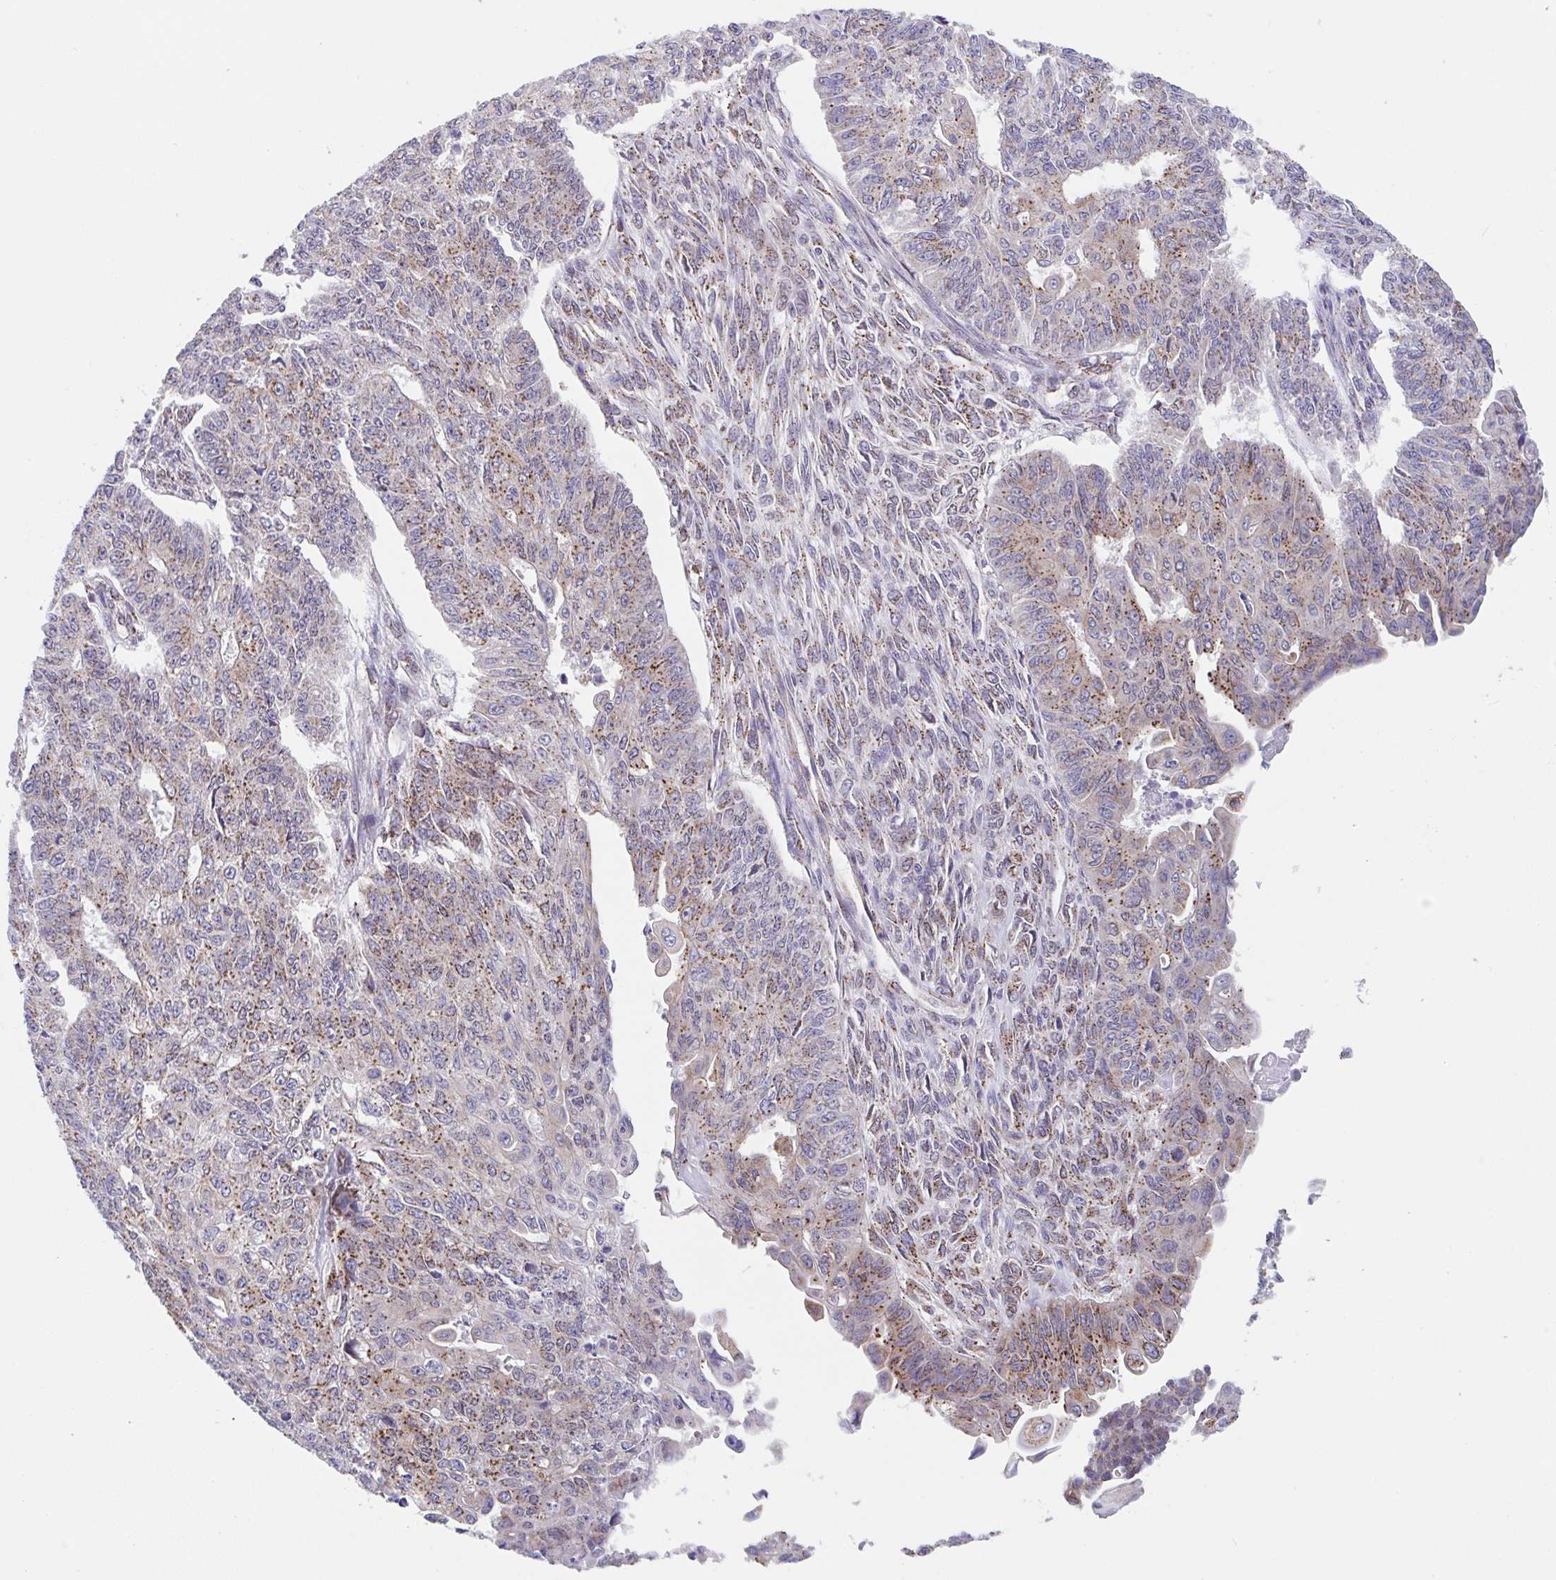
{"staining": {"intensity": "moderate", "quantity": "25%-75%", "location": "cytoplasmic/membranous"}, "tissue": "endometrial cancer", "cell_type": "Tumor cells", "image_type": "cancer", "snomed": [{"axis": "morphology", "description": "Adenocarcinoma, NOS"}, {"axis": "topography", "description": "Endometrium"}], "caption": "Endometrial cancer (adenocarcinoma) was stained to show a protein in brown. There is medium levels of moderate cytoplasmic/membranous positivity in approximately 25%-75% of tumor cells.", "gene": "PROSER3", "patient": {"sex": "female", "age": 32}}